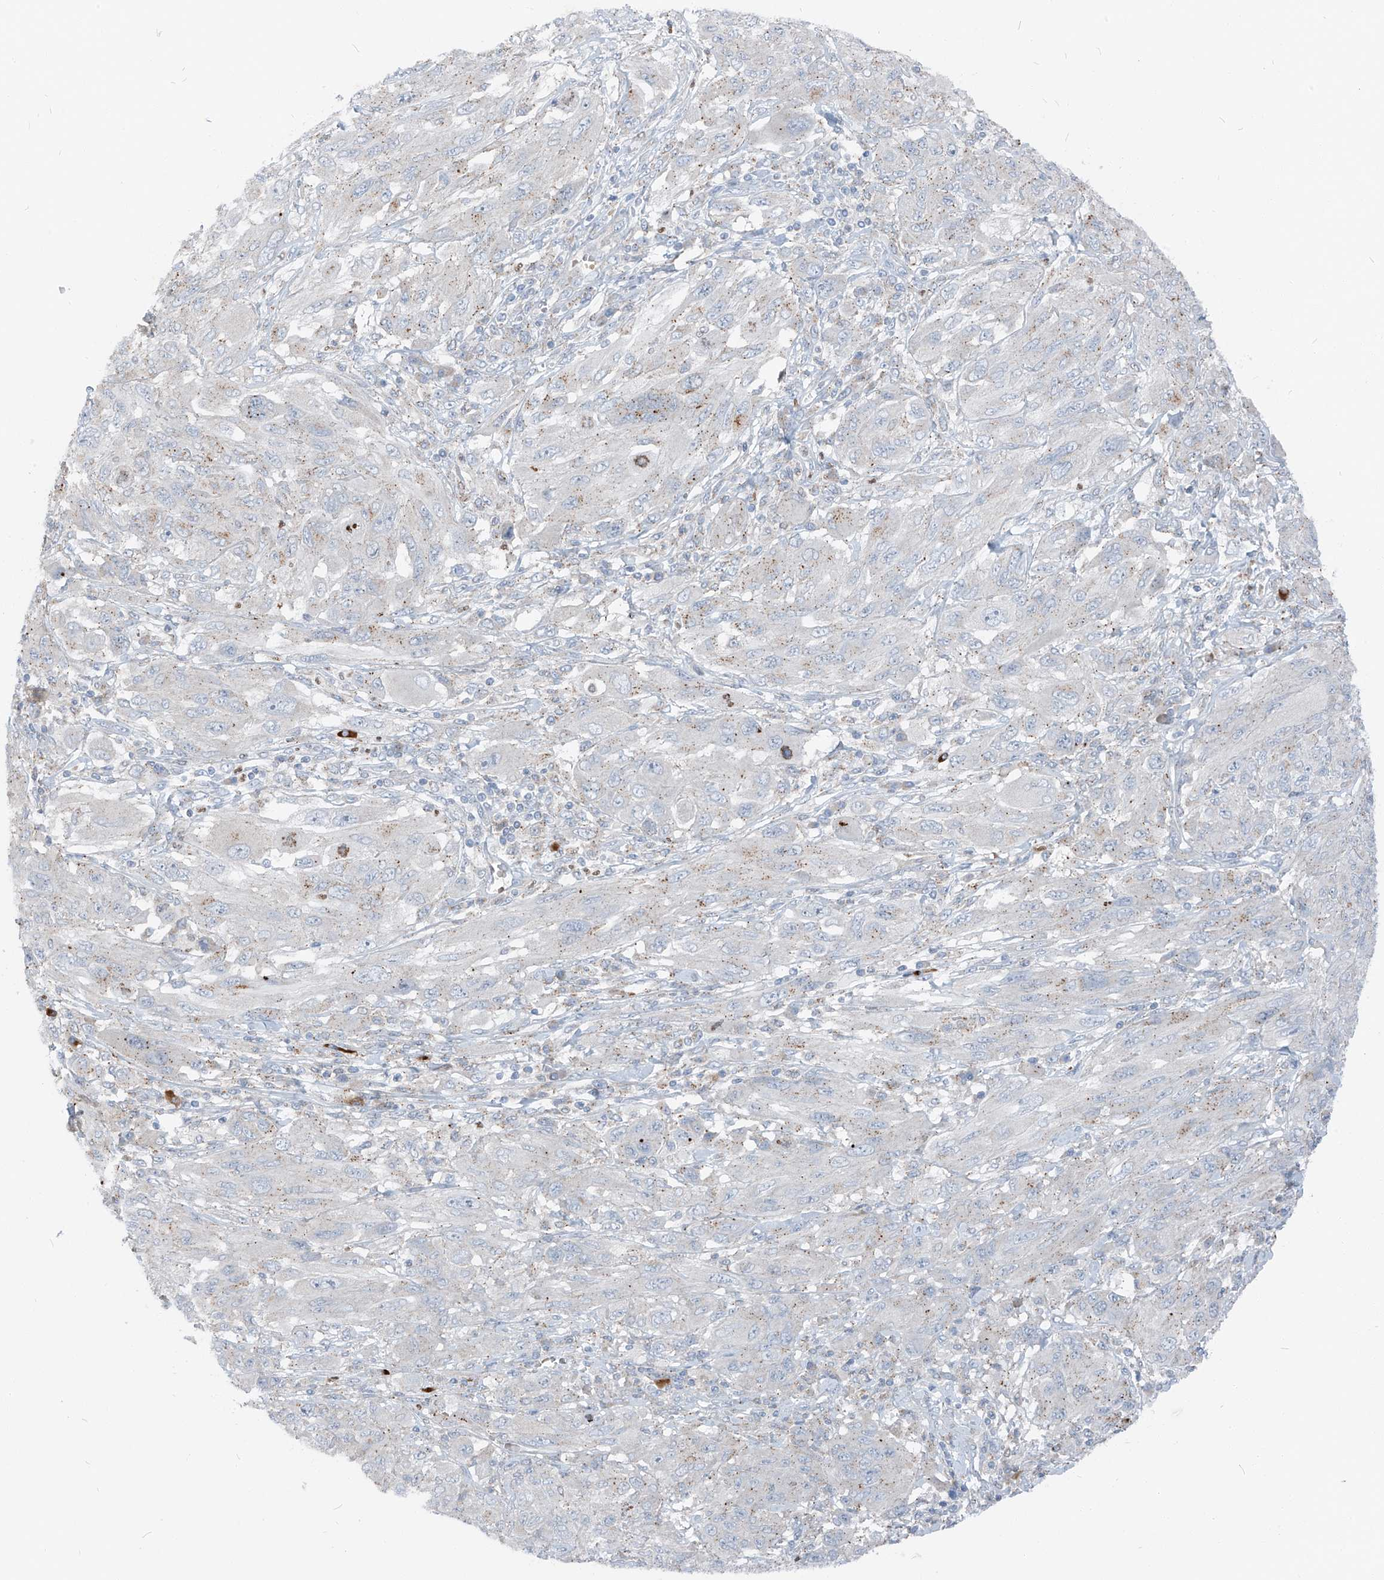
{"staining": {"intensity": "weak", "quantity": "<25%", "location": "cytoplasmic/membranous"}, "tissue": "melanoma", "cell_type": "Tumor cells", "image_type": "cancer", "snomed": [{"axis": "morphology", "description": "Malignant melanoma, NOS"}, {"axis": "topography", "description": "Skin"}], "caption": "Protein analysis of melanoma demonstrates no significant staining in tumor cells. (DAB immunohistochemistry, high magnification).", "gene": "CHMP2B", "patient": {"sex": "female", "age": 91}}